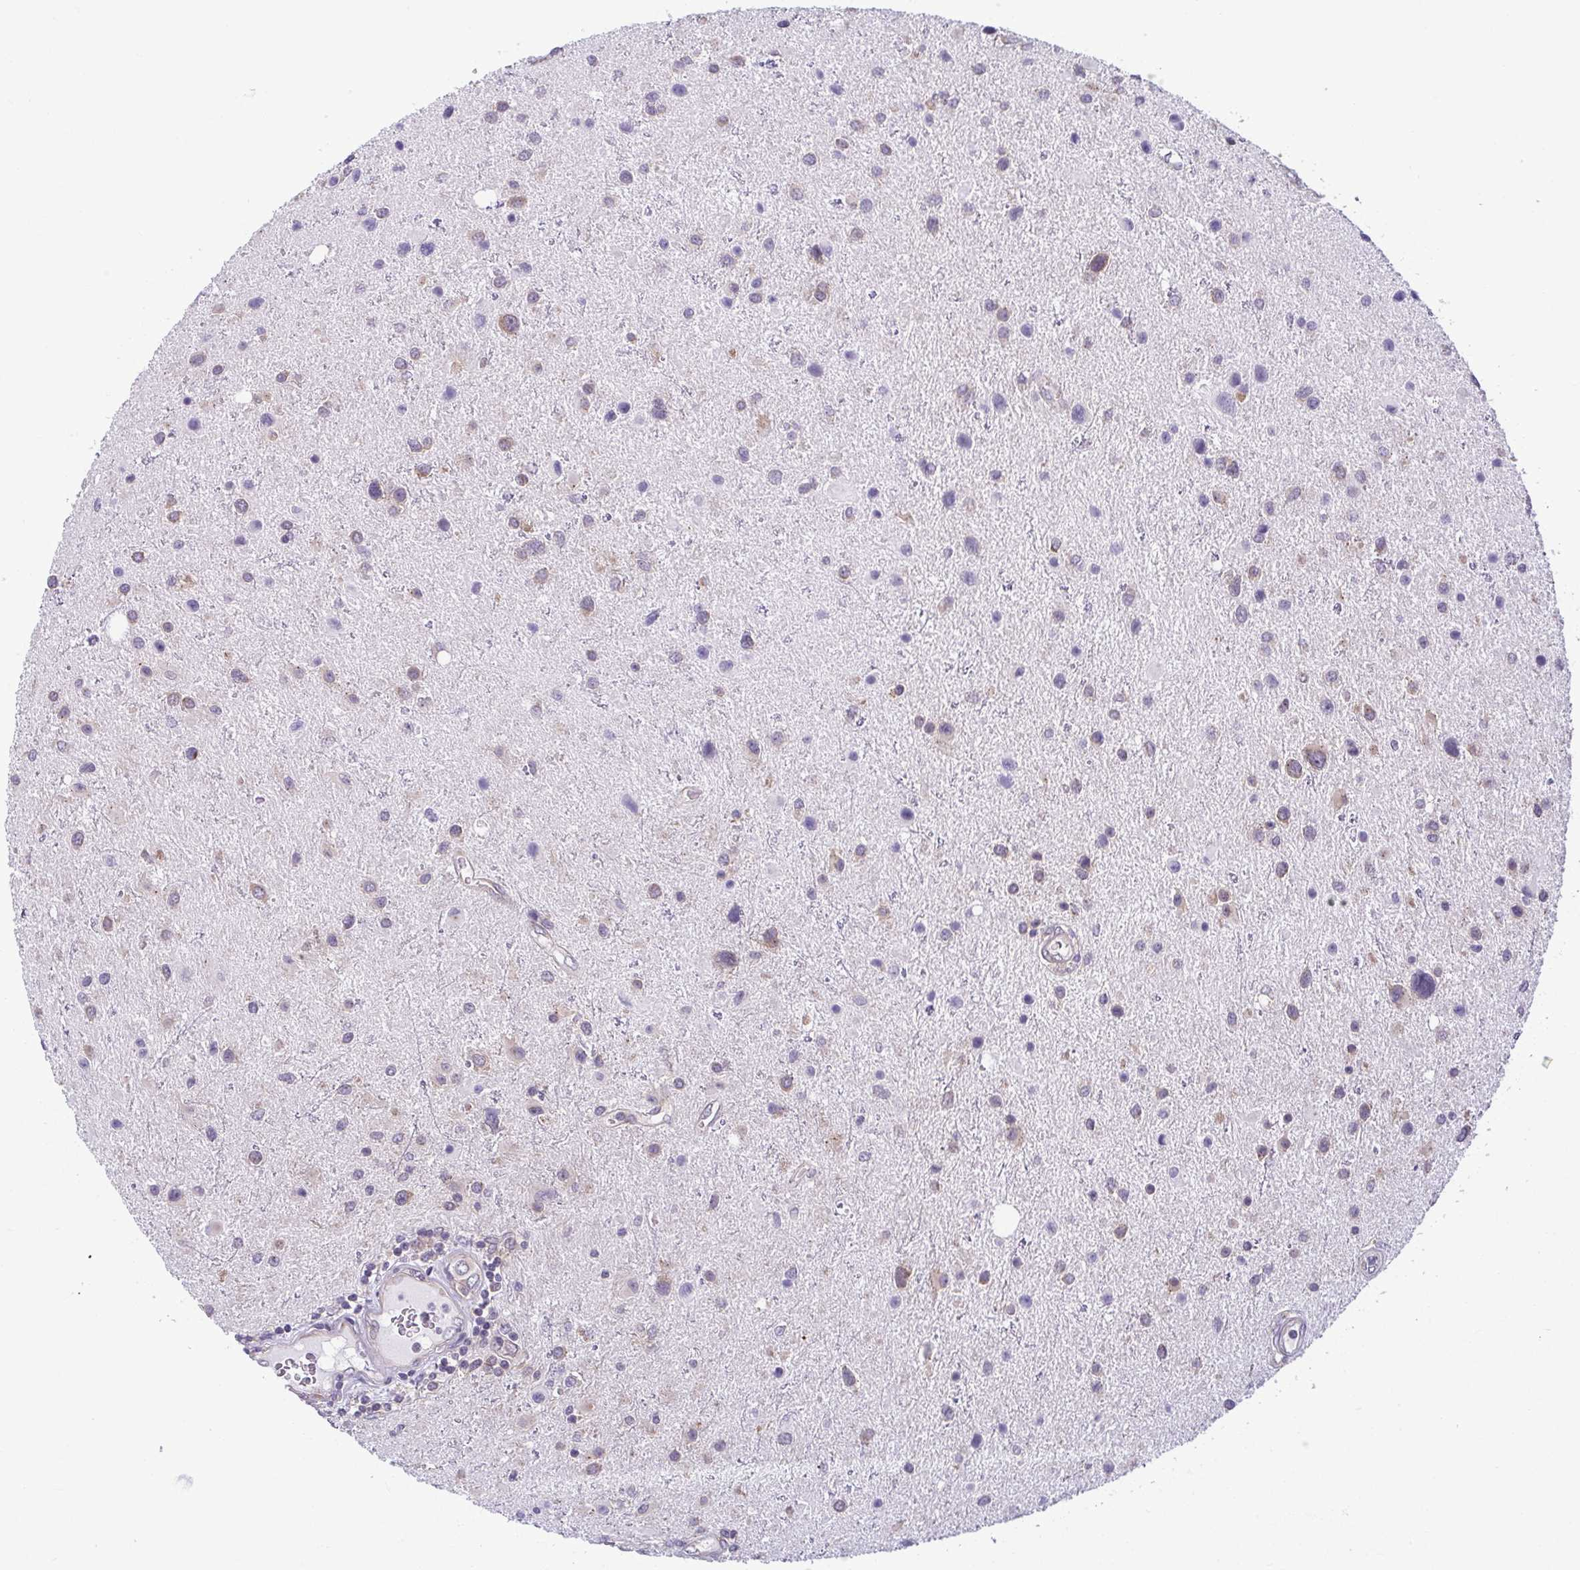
{"staining": {"intensity": "negative", "quantity": "none", "location": "none"}, "tissue": "glioma", "cell_type": "Tumor cells", "image_type": "cancer", "snomed": [{"axis": "morphology", "description": "Glioma, malignant, Low grade"}, {"axis": "topography", "description": "Brain"}], "caption": "Micrograph shows no significant protein staining in tumor cells of low-grade glioma (malignant).", "gene": "TMEM108", "patient": {"sex": "female", "age": 32}}